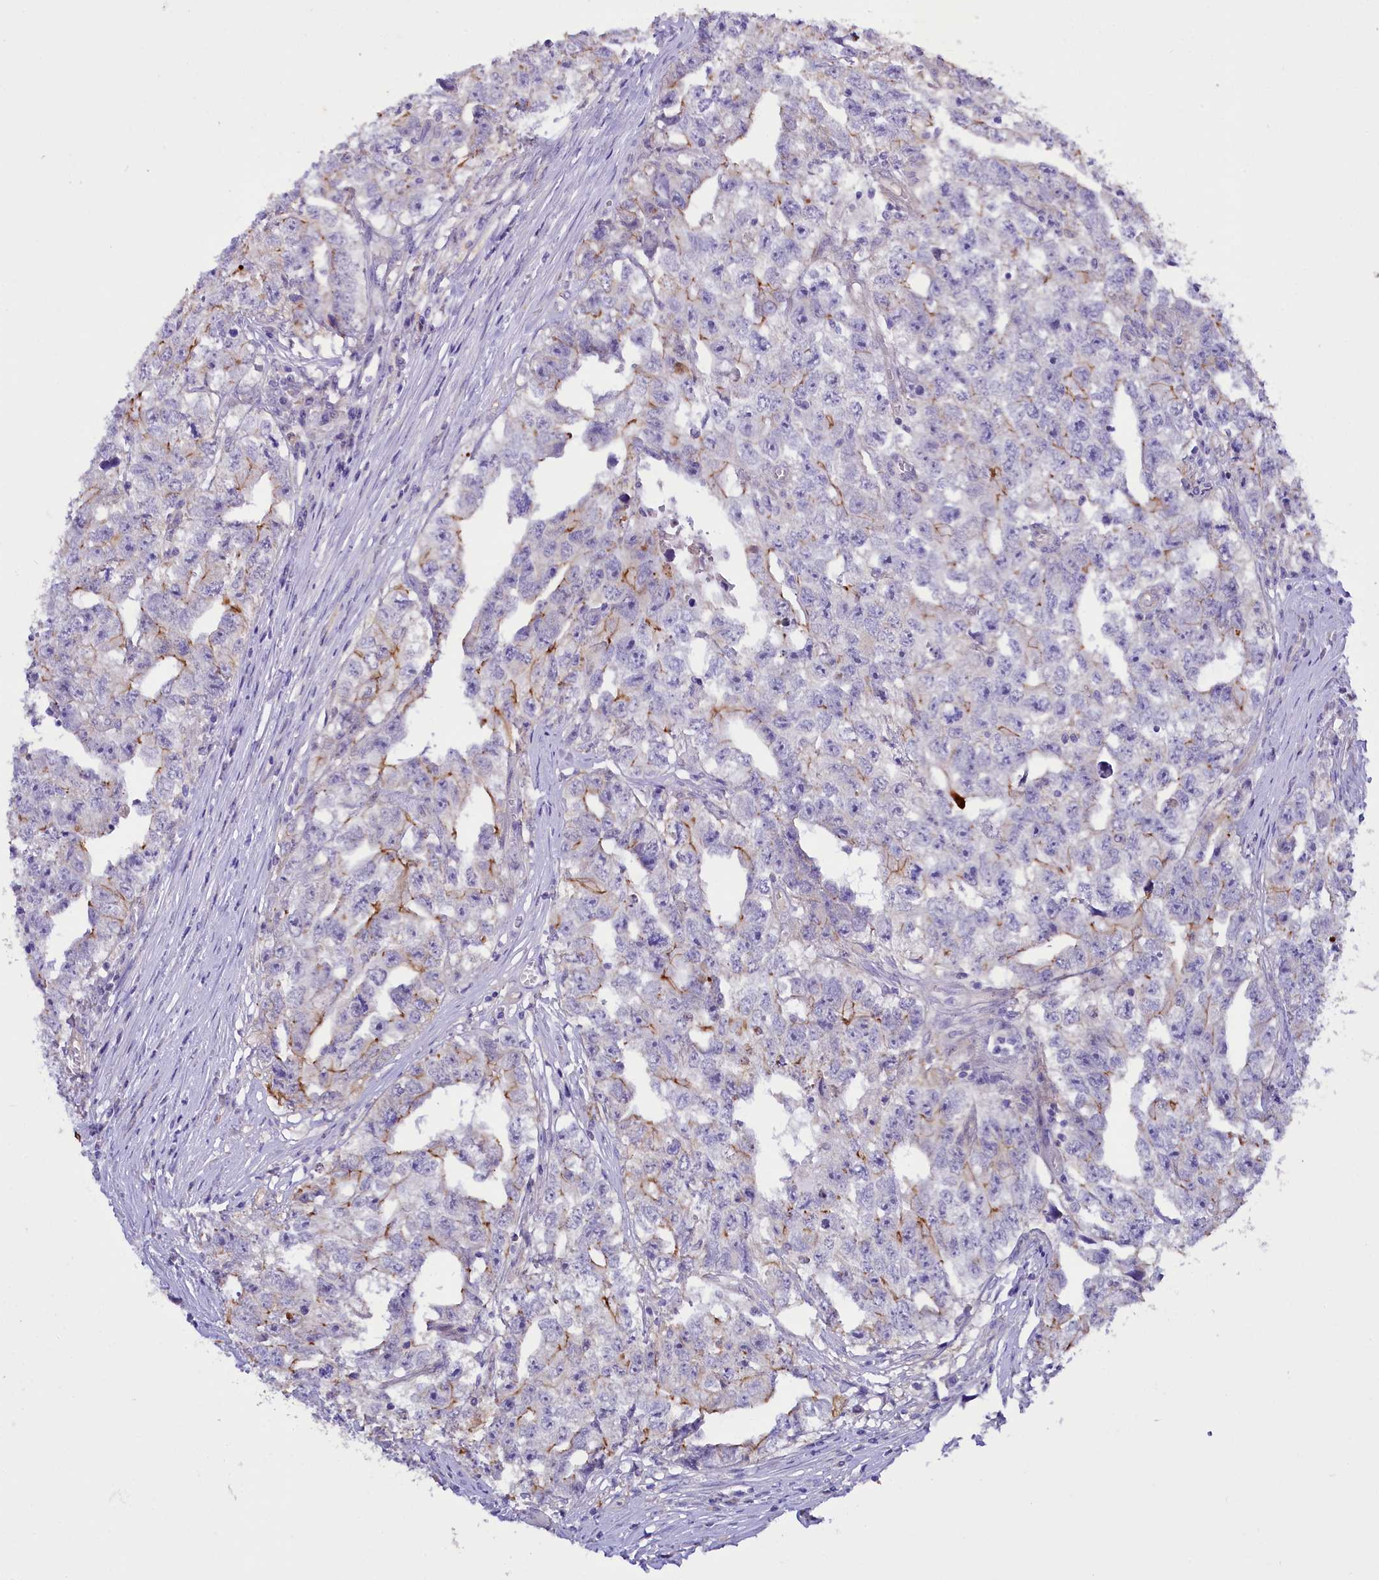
{"staining": {"intensity": "moderate", "quantity": "<25%", "location": "cytoplasmic/membranous"}, "tissue": "testis cancer", "cell_type": "Tumor cells", "image_type": "cancer", "snomed": [{"axis": "morphology", "description": "Seminoma, NOS"}, {"axis": "morphology", "description": "Carcinoma, Embryonal, NOS"}, {"axis": "topography", "description": "Testis"}], "caption": "Brown immunohistochemical staining in testis cancer shows moderate cytoplasmic/membranous positivity in approximately <25% of tumor cells. The staining is performed using DAB (3,3'-diaminobenzidine) brown chromogen to label protein expression. The nuclei are counter-stained blue using hematoxylin.", "gene": "FAAP20", "patient": {"sex": "male", "age": 43}}